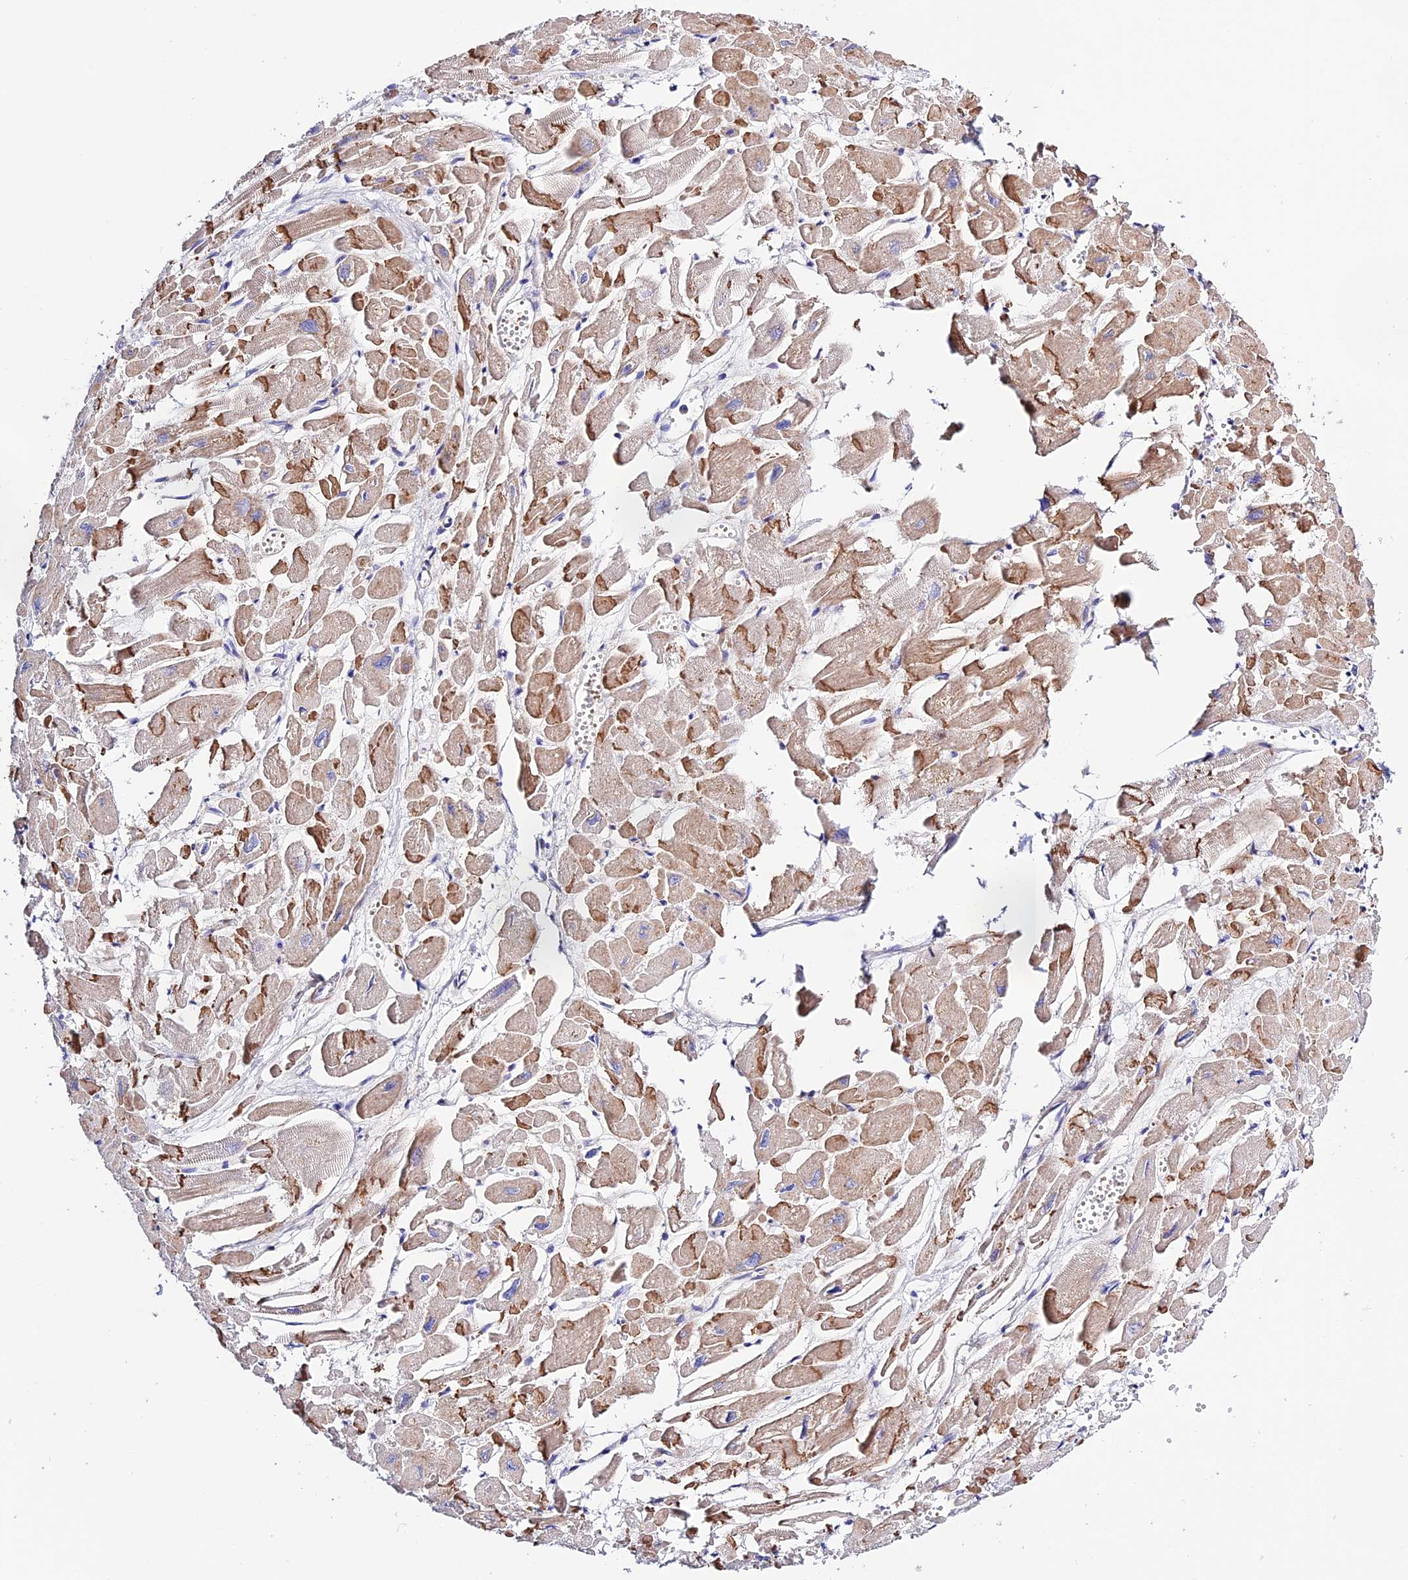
{"staining": {"intensity": "moderate", "quantity": "<25%", "location": "cytoplasmic/membranous"}, "tissue": "heart muscle", "cell_type": "Cardiomyocytes", "image_type": "normal", "snomed": [{"axis": "morphology", "description": "Normal tissue, NOS"}, {"axis": "topography", "description": "Heart"}], "caption": "IHC image of normal heart muscle: human heart muscle stained using immunohistochemistry (IHC) demonstrates low levels of moderate protein expression localized specifically in the cytoplasmic/membranous of cardiomyocytes, appearing as a cytoplasmic/membranous brown color.", "gene": "PRIM1", "patient": {"sex": "male", "age": 54}}